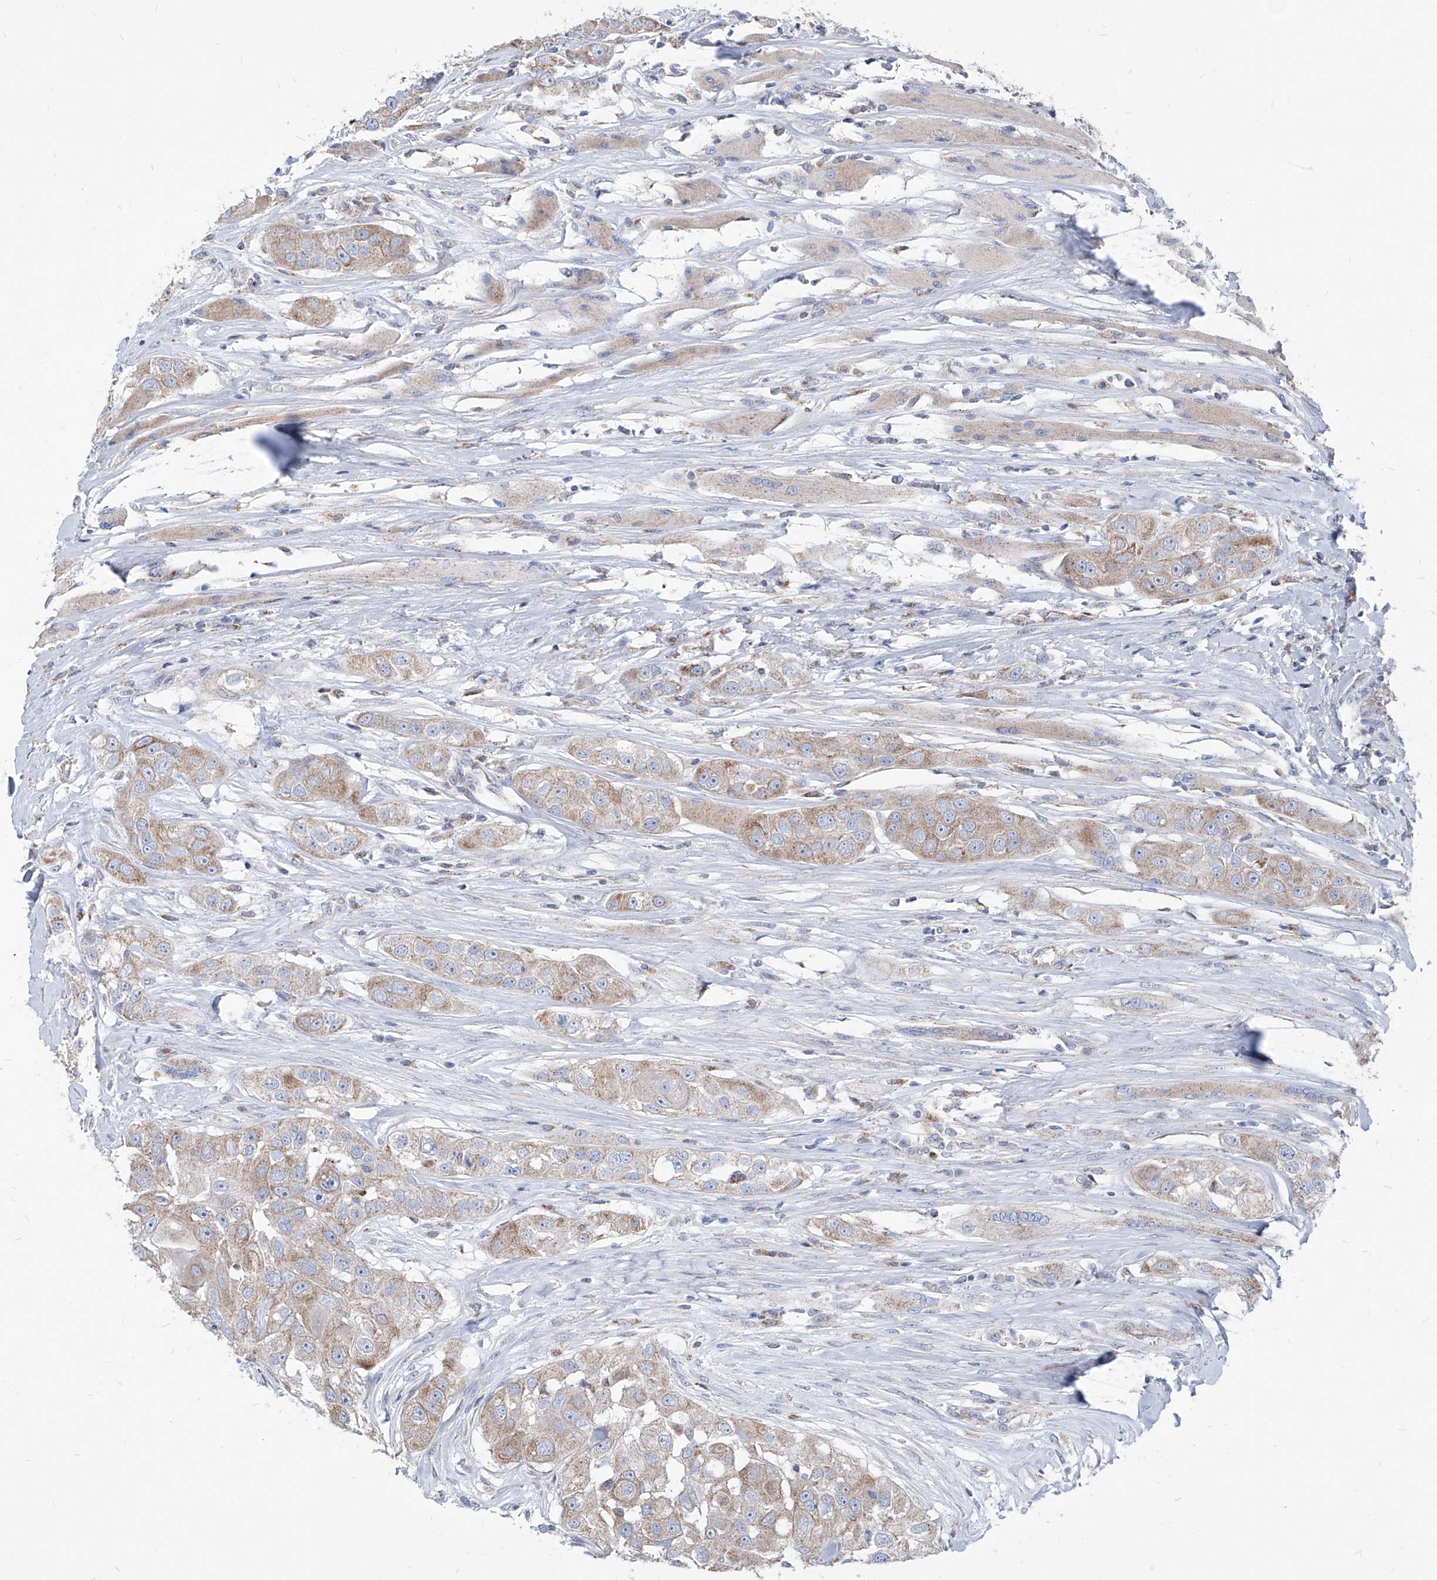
{"staining": {"intensity": "weak", "quantity": ">75%", "location": "cytoplasmic/membranous"}, "tissue": "head and neck cancer", "cell_type": "Tumor cells", "image_type": "cancer", "snomed": [{"axis": "morphology", "description": "Normal tissue, NOS"}, {"axis": "morphology", "description": "Squamous cell carcinoma, NOS"}, {"axis": "topography", "description": "Skeletal muscle"}, {"axis": "topography", "description": "Head-Neck"}], "caption": "This is an image of IHC staining of head and neck cancer, which shows weak positivity in the cytoplasmic/membranous of tumor cells.", "gene": "AGPS", "patient": {"sex": "male", "age": 51}}